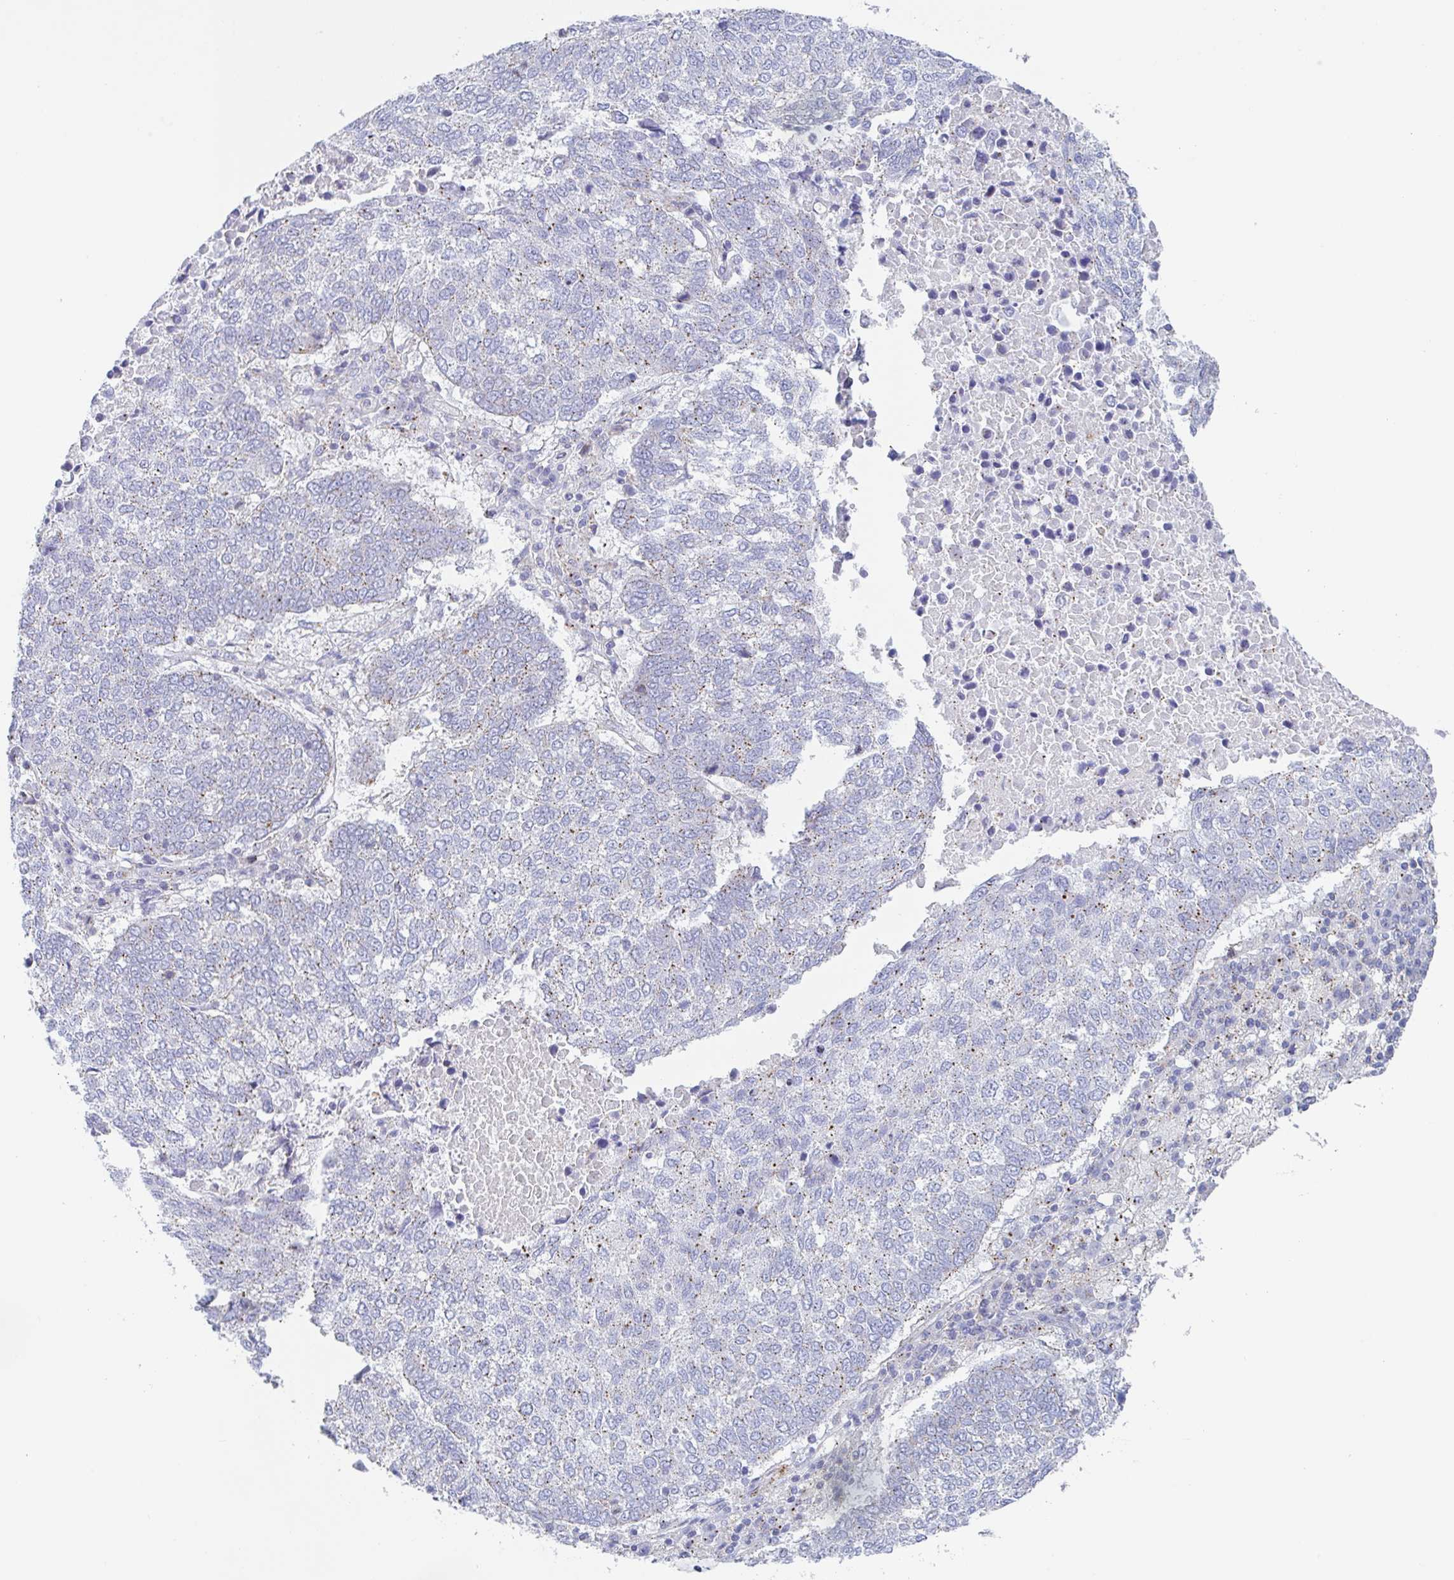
{"staining": {"intensity": "moderate", "quantity": "25%-75%", "location": "cytoplasmic/membranous"}, "tissue": "lung cancer", "cell_type": "Tumor cells", "image_type": "cancer", "snomed": [{"axis": "morphology", "description": "Squamous cell carcinoma, NOS"}, {"axis": "topography", "description": "Lung"}], "caption": "Immunohistochemistry of lung squamous cell carcinoma demonstrates medium levels of moderate cytoplasmic/membranous positivity in about 25%-75% of tumor cells. (DAB (3,3'-diaminobenzidine) = brown stain, brightfield microscopy at high magnification).", "gene": "CHMP5", "patient": {"sex": "male", "age": 73}}